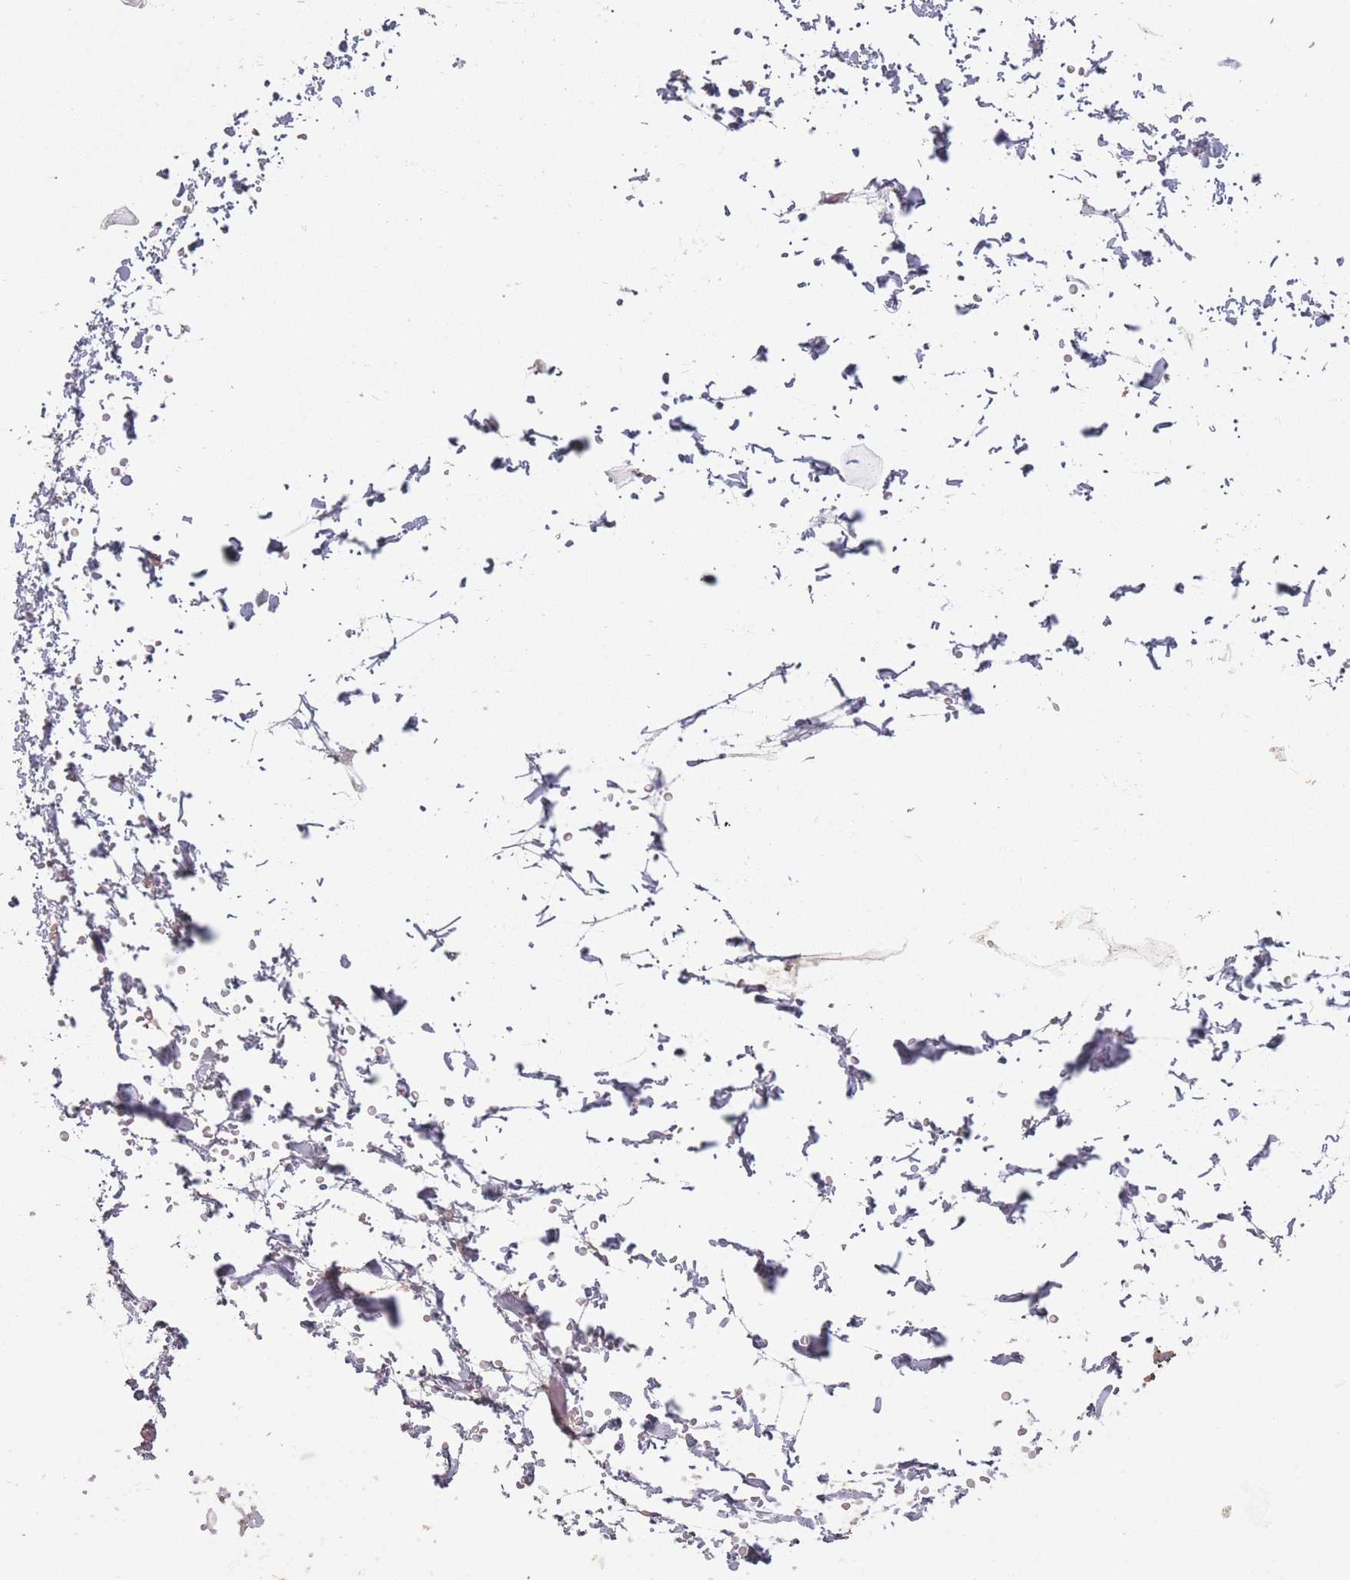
{"staining": {"intensity": "moderate", "quantity": ">75%", "location": "cytoplasmic/membranous"}, "tissue": "adipose tissue", "cell_type": "Adipocytes", "image_type": "normal", "snomed": [{"axis": "morphology", "description": "Normal tissue, NOS"}, {"axis": "topography", "description": "Prostate"}, {"axis": "topography", "description": "Peripheral nerve tissue"}], "caption": "A medium amount of moderate cytoplasmic/membranous positivity is appreciated in about >75% of adipocytes in benign adipose tissue. Nuclei are stained in blue.", "gene": "SANBR", "patient": {"sex": "male", "age": 55}}